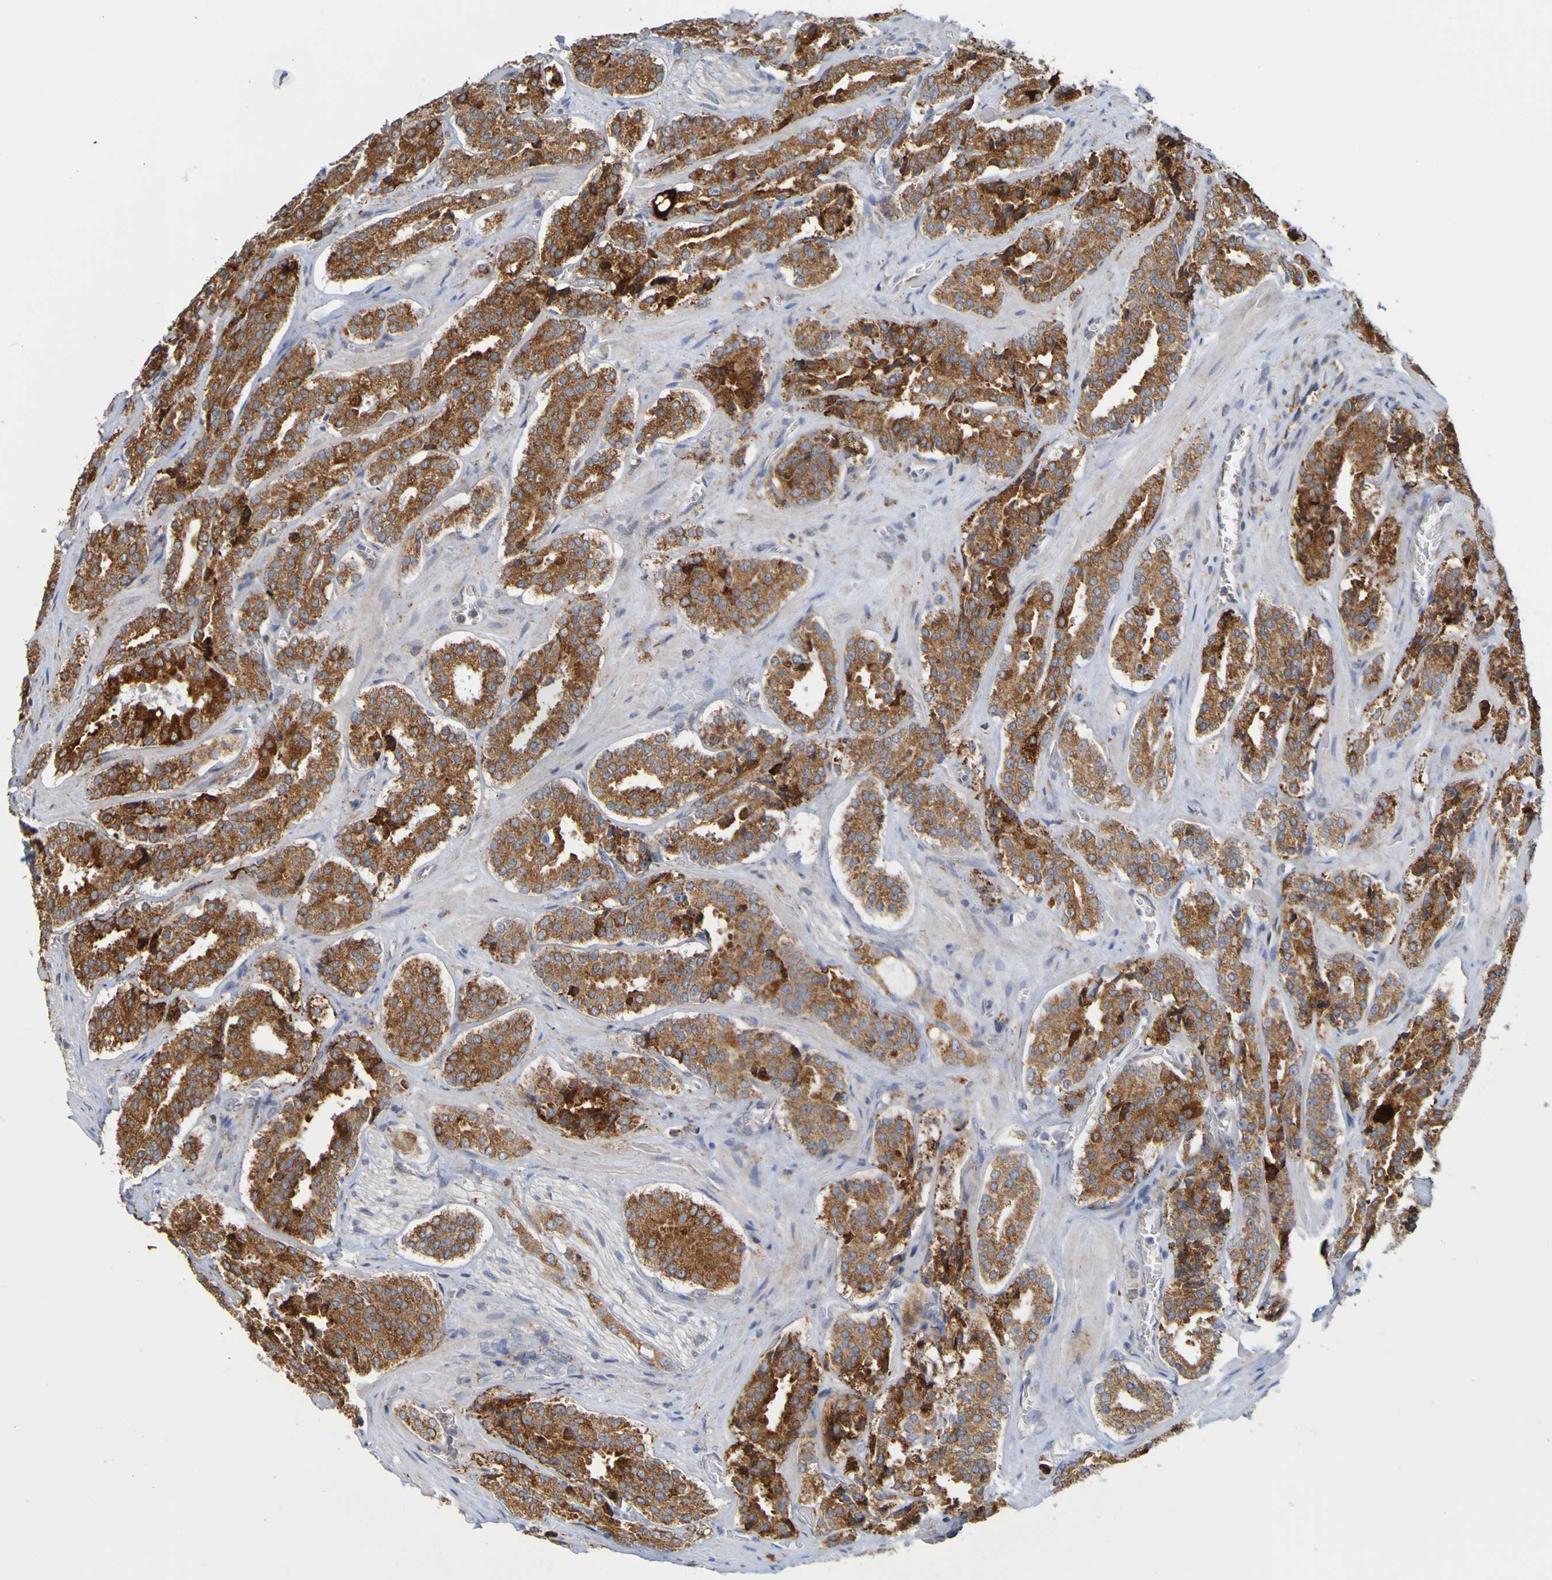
{"staining": {"intensity": "strong", "quantity": "<25%", "location": "cytoplasmic/membranous"}, "tissue": "prostate cancer", "cell_type": "Tumor cells", "image_type": "cancer", "snomed": [{"axis": "morphology", "description": "Adenocarcinoma, High grade"}, {"axis": "topography", "description": "Prostate"}], "caption": "This is an image of immunohistochemistry staining of prostate high-grade adenocarcinoma, which shows strong expression in the cytoplasmic/membranous of tumor cells.", "gene": "PDIA3", "patient": {"sex": "male", "age": 60}}